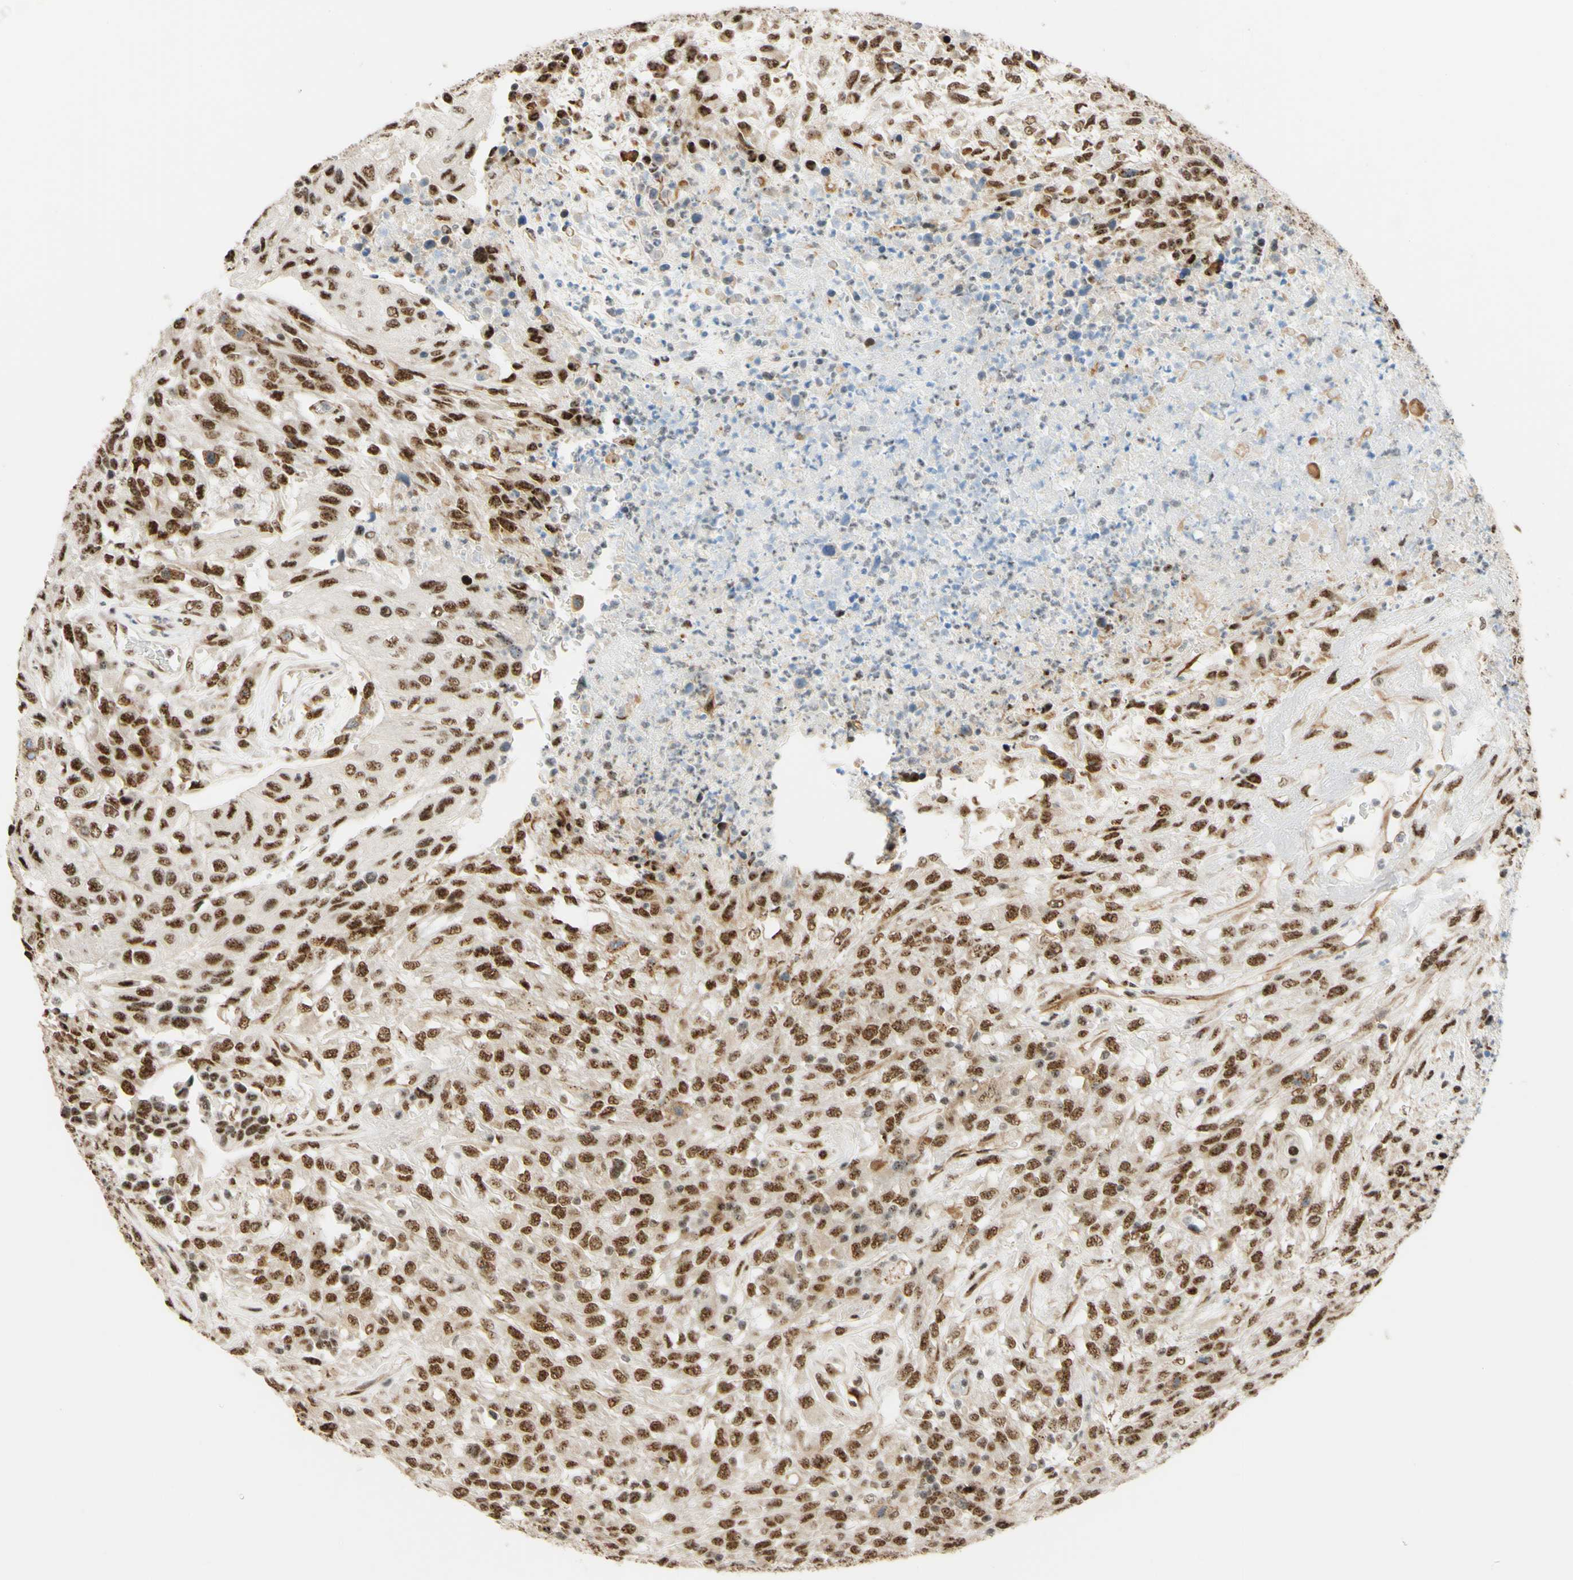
{"staining": {"intensity": "strong", "quantity": ">75%", "location": "nuclear"}, "tissue": "urothelial cancer", "cell_type": "Tumor cells", "image_type": "cancer", "snomed": [{"axis": "morphology", "description": "Urothelial carcinoma, High grade"}, {"axis": "topography", "description": "Urinary bladder"}], "caption": "Tumor cells show strong nuclear expression in about >75% of cells in urothelial cancer.", "gene": "SAP18", "patient": {"sex": "male", "age": 66}}